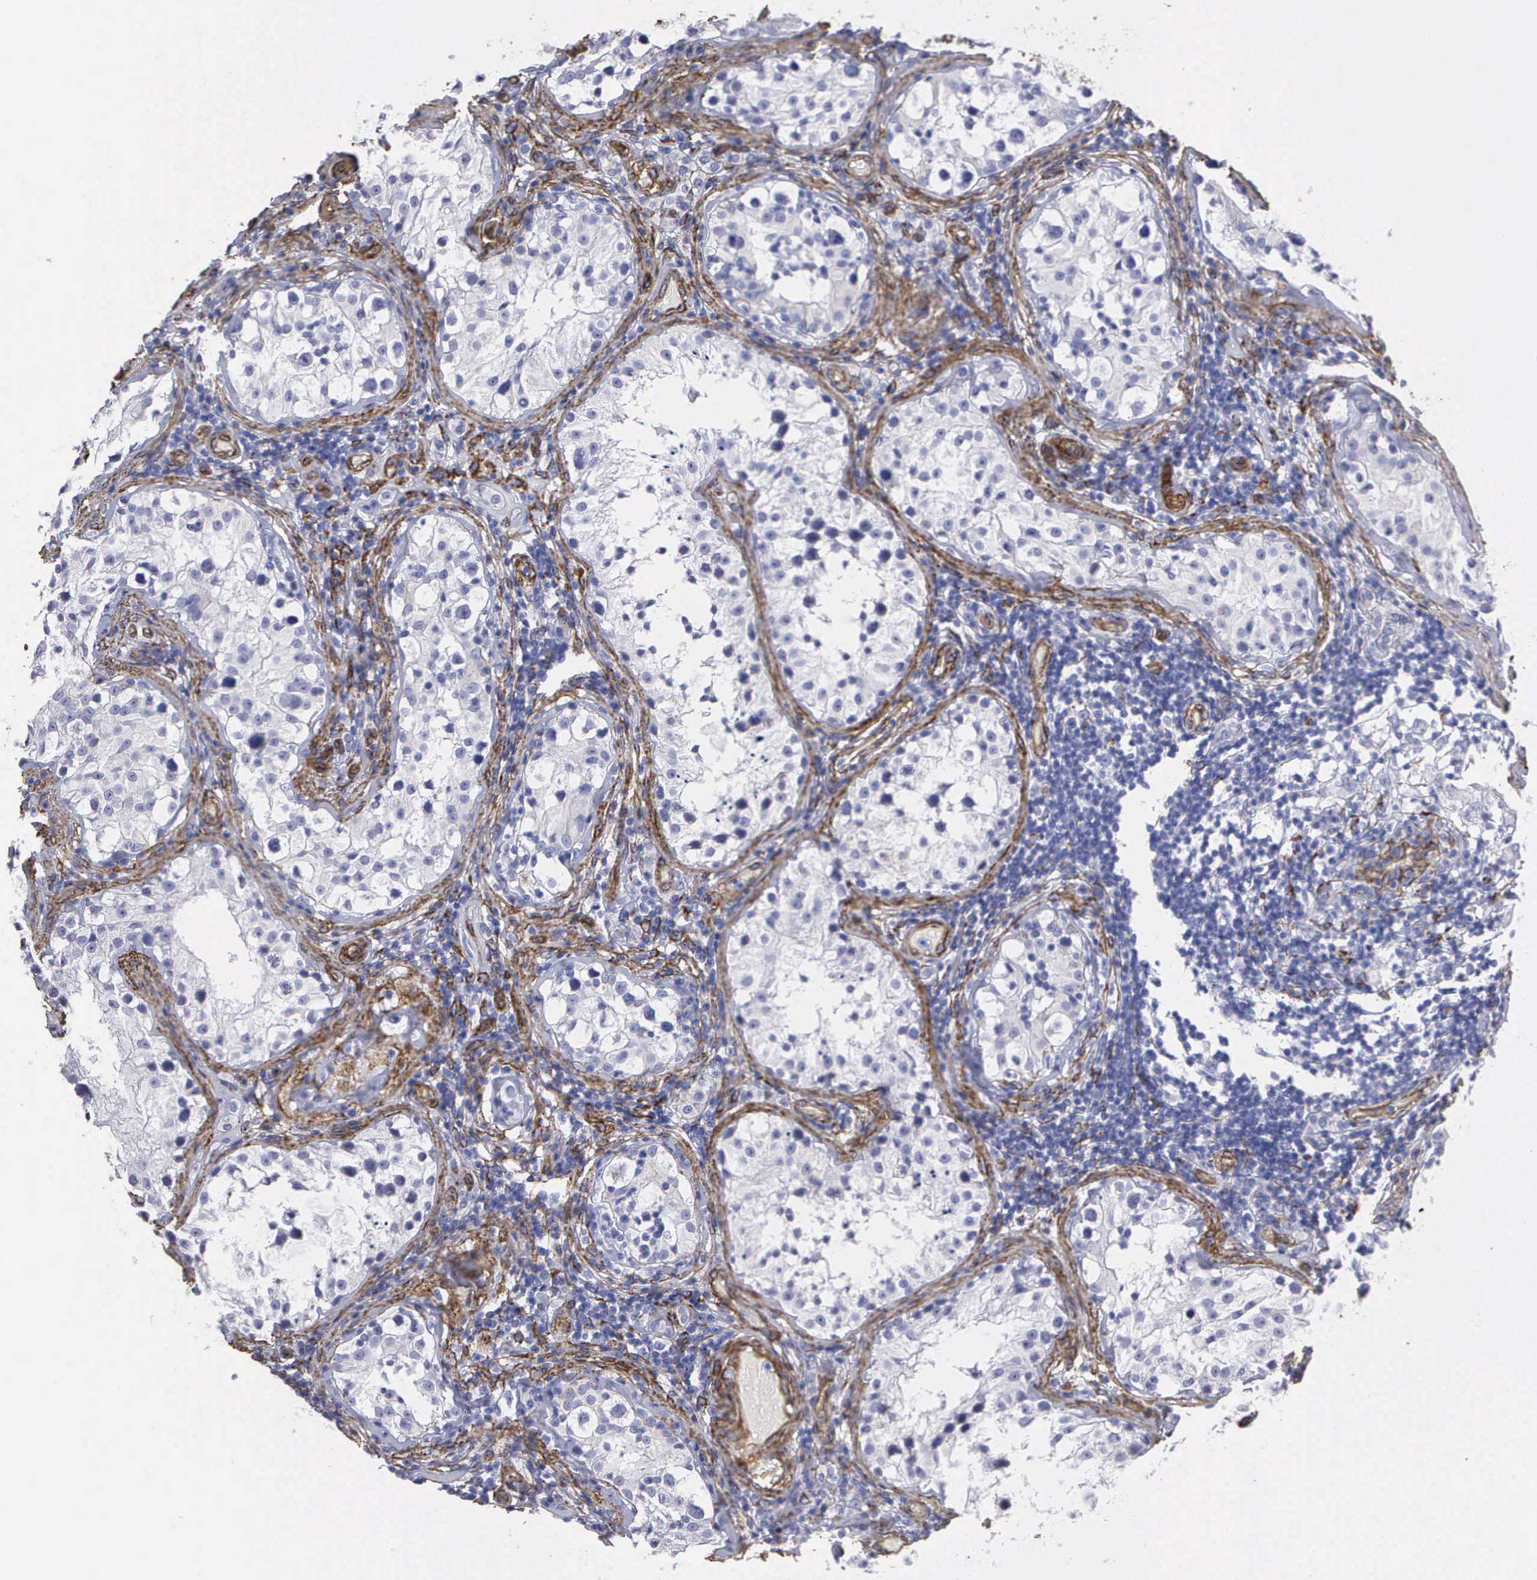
{"staining": {"intensity": "negative", "quantity": "none", "location": "none"}, "tissue": "testis", "cell_type": "Cells in seminiferous ducts", "image_type": "normal", "snomed": [{"axis": "morphology", "description": "Normal tissue, NOS"}, {"axis": "topography", "description": "Testis"}], "caption": "An immunohistochemistry histopathology image of unremarkable testis is shown. There is no staining in cells in seminiferous ducts of testis.", "gene": "MAGEB10", "patient": {"sex": "male", "age": 24}}